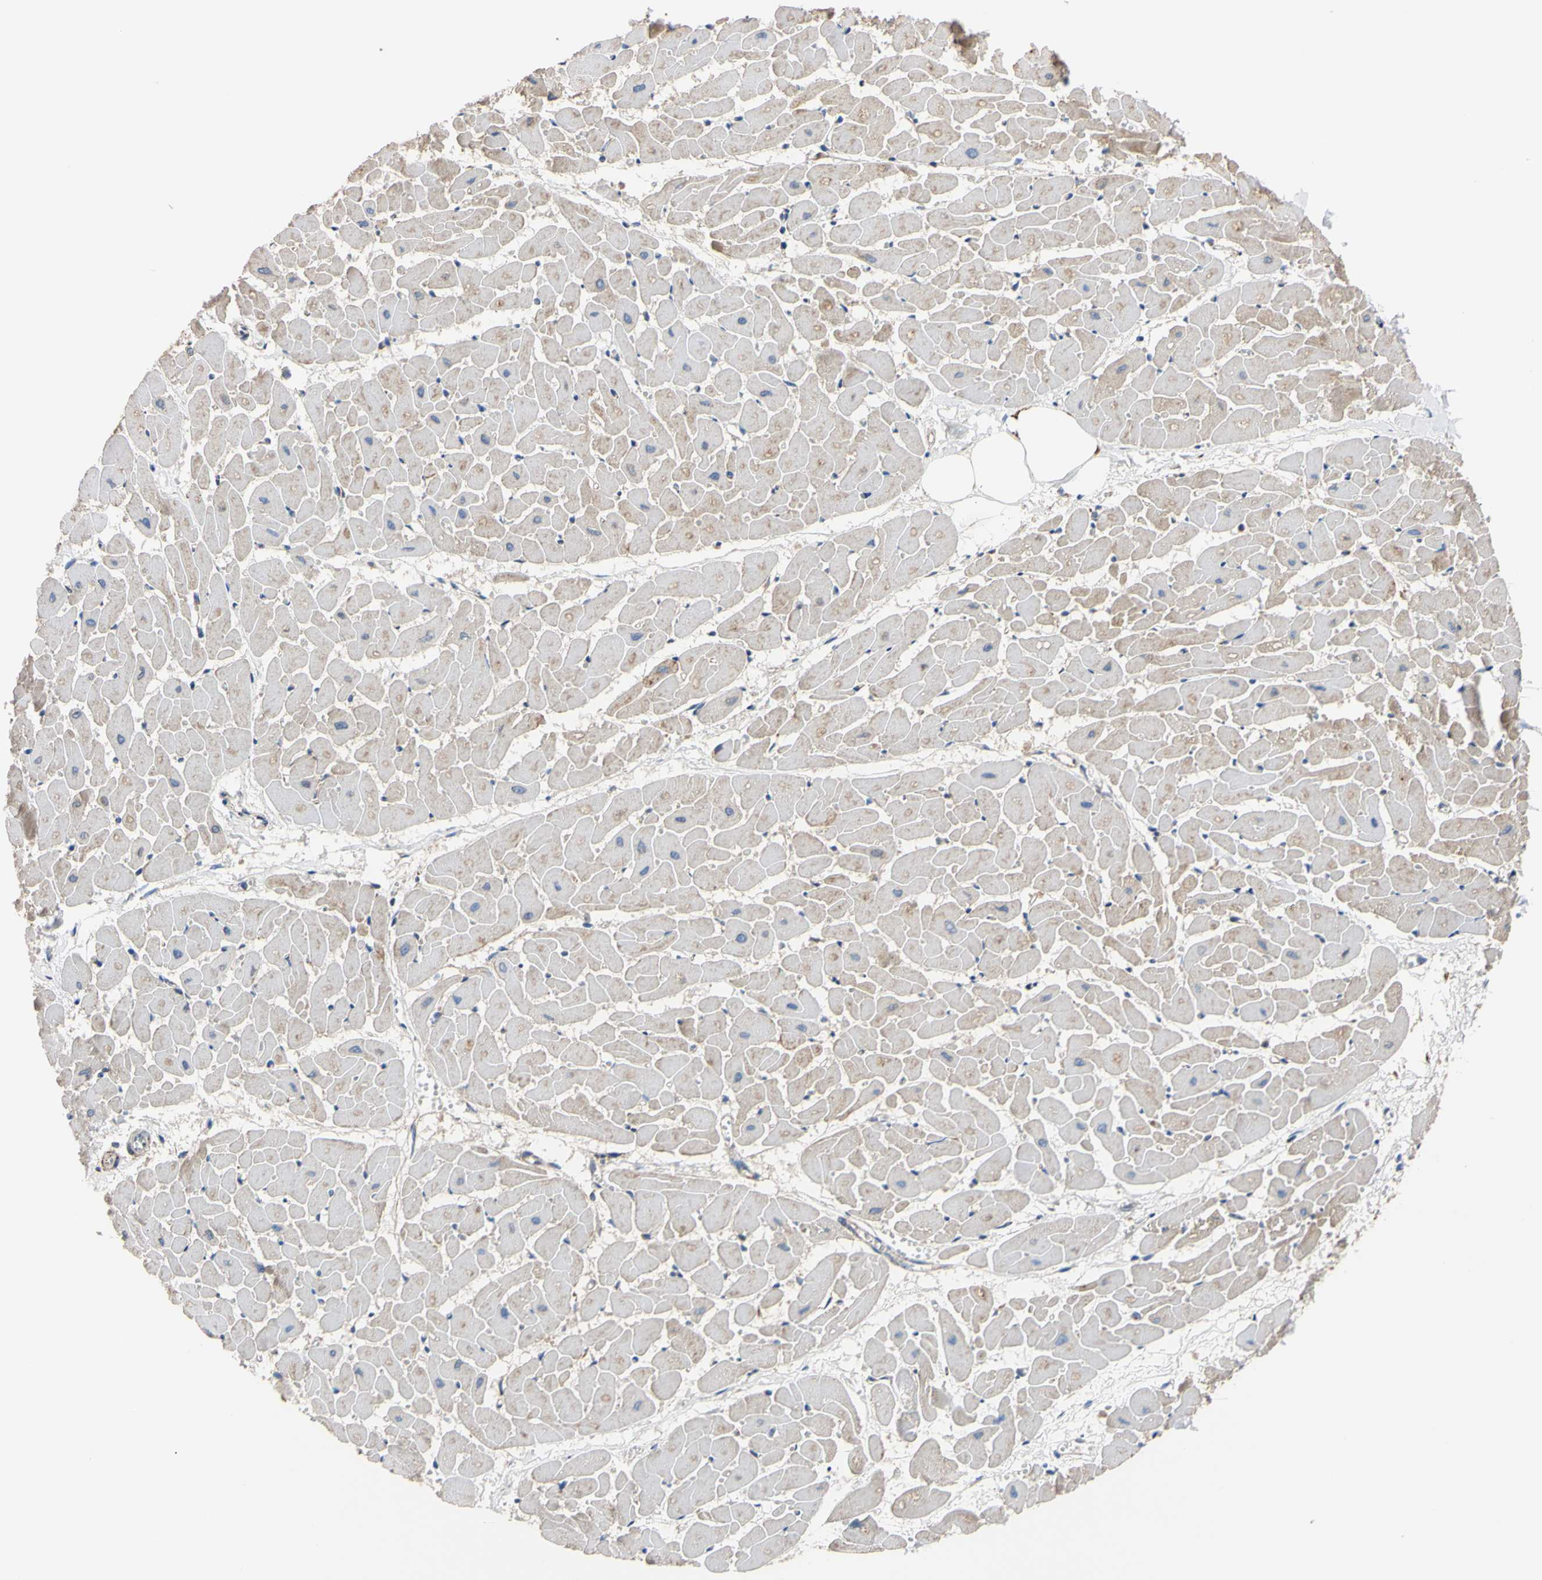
{"staining": {"intensity": "weak", "quantity": "25%-75%", "location": "cytoplasmic/membranous"}, "tissue": "heart muscle", "cell_type": "Cardiomyocytes", "image_type": "normal", "snomed": [{"axis": "morphology", "description": "Normal tissue, NOS"}, {"axis": "topography", "description": "Heart"}], "caption": "IHC of unremarkable human heart muscle shows low levels of weak cytoplasmic/membranous positivity in about 25%-75% of cardiomyocytes. (DAB IHC, brown staining for protein, blue staining for nuclei).", "gene": "CLPP", "patient": {"sex": "female", "age": 19}}